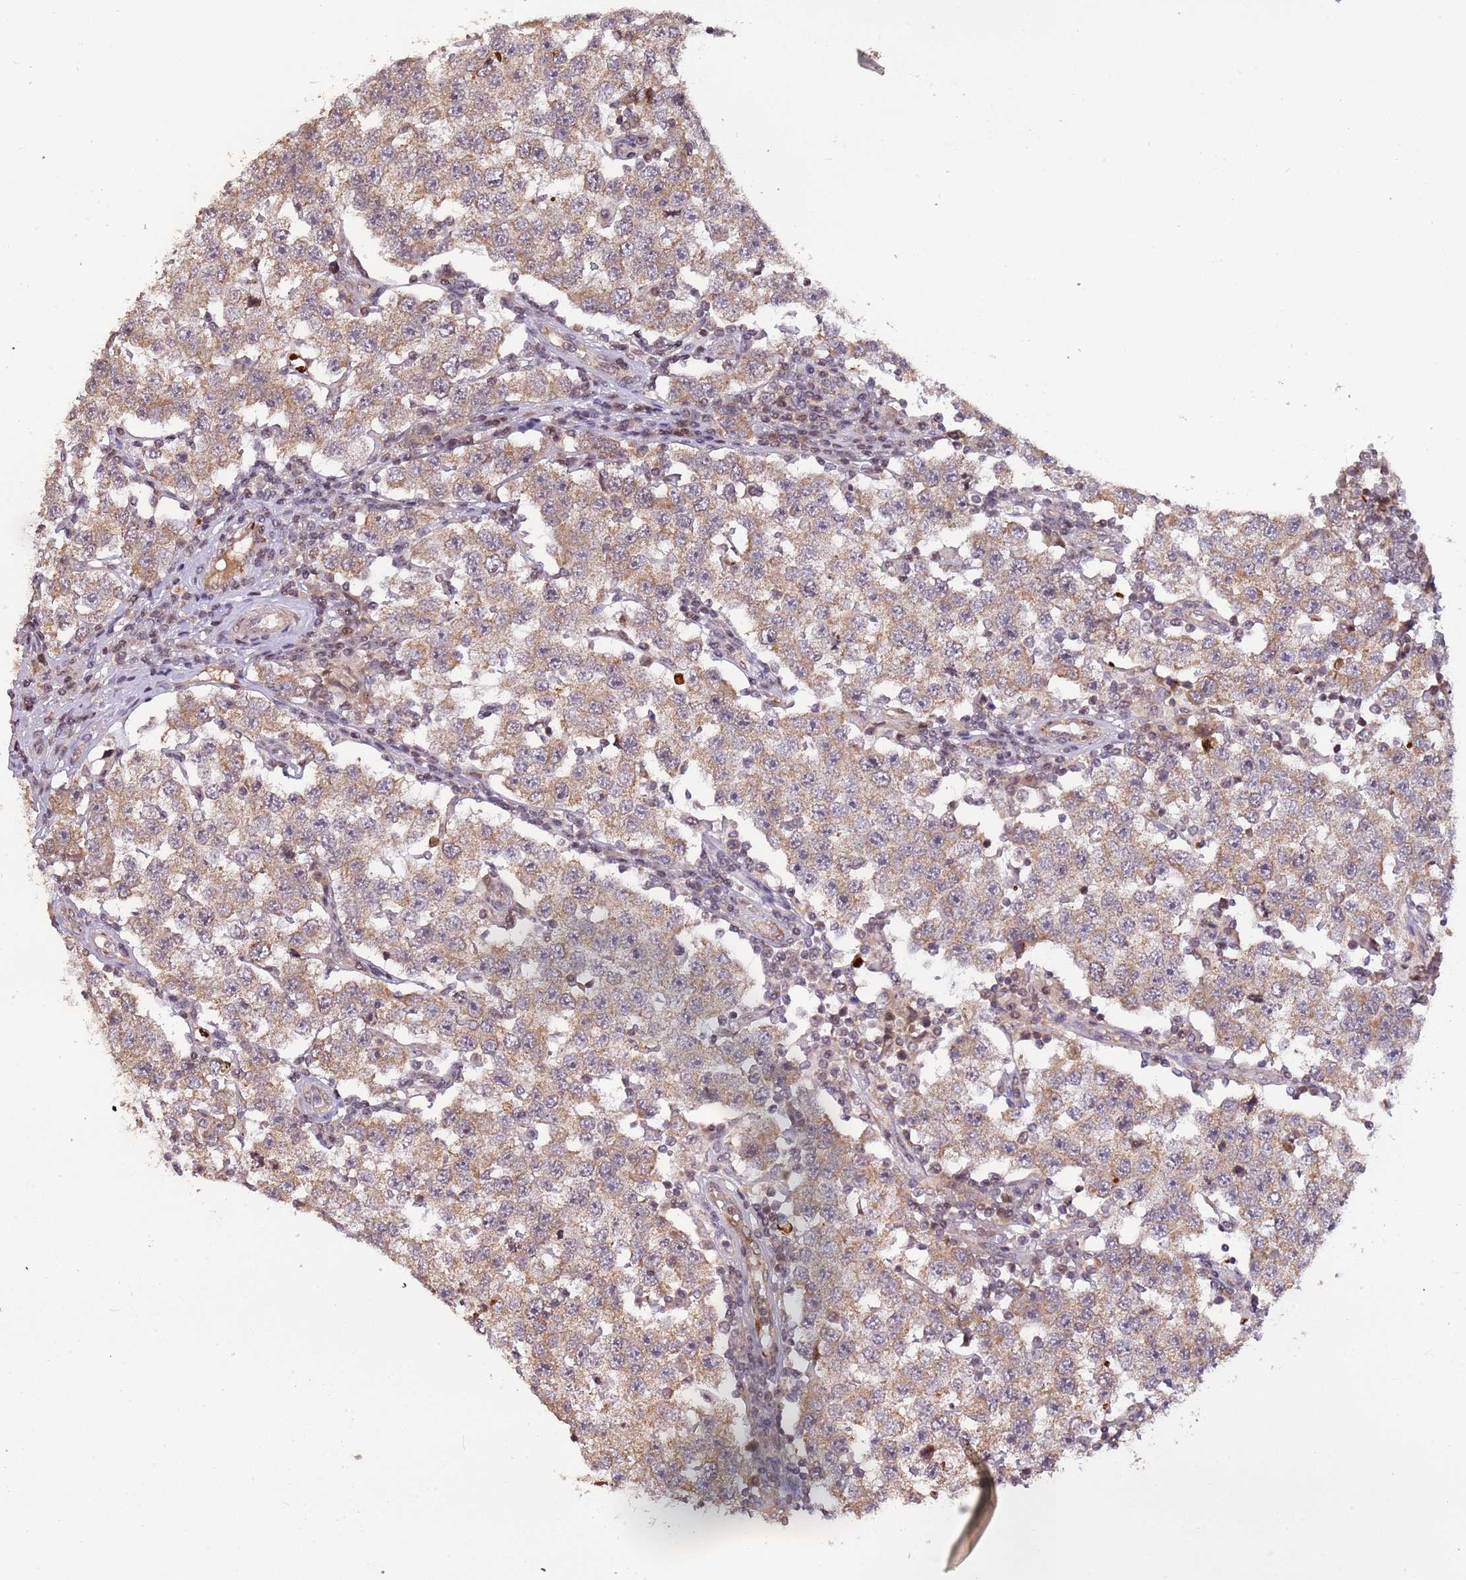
{"staining": {"intensity": "weak", "quantity": ">75%", "location": "cytoplasmic/membranous"}, "tissue": "testis cancer", "cell_type": "Tumor cells", "image_type": "cancer", "snomed": [{"axis": "morphology", "description": "Seminoma, NOS"}, {"axis": "topography", "description": "Testis"}], "caption": "Protein expression analysis of human seminoma (testis) reveals weak cytoplasmic/membranous expression in about >75% of tumor cells.", "gene": "SAMSN1", "patient": {"sex": "male", "age": 34}}